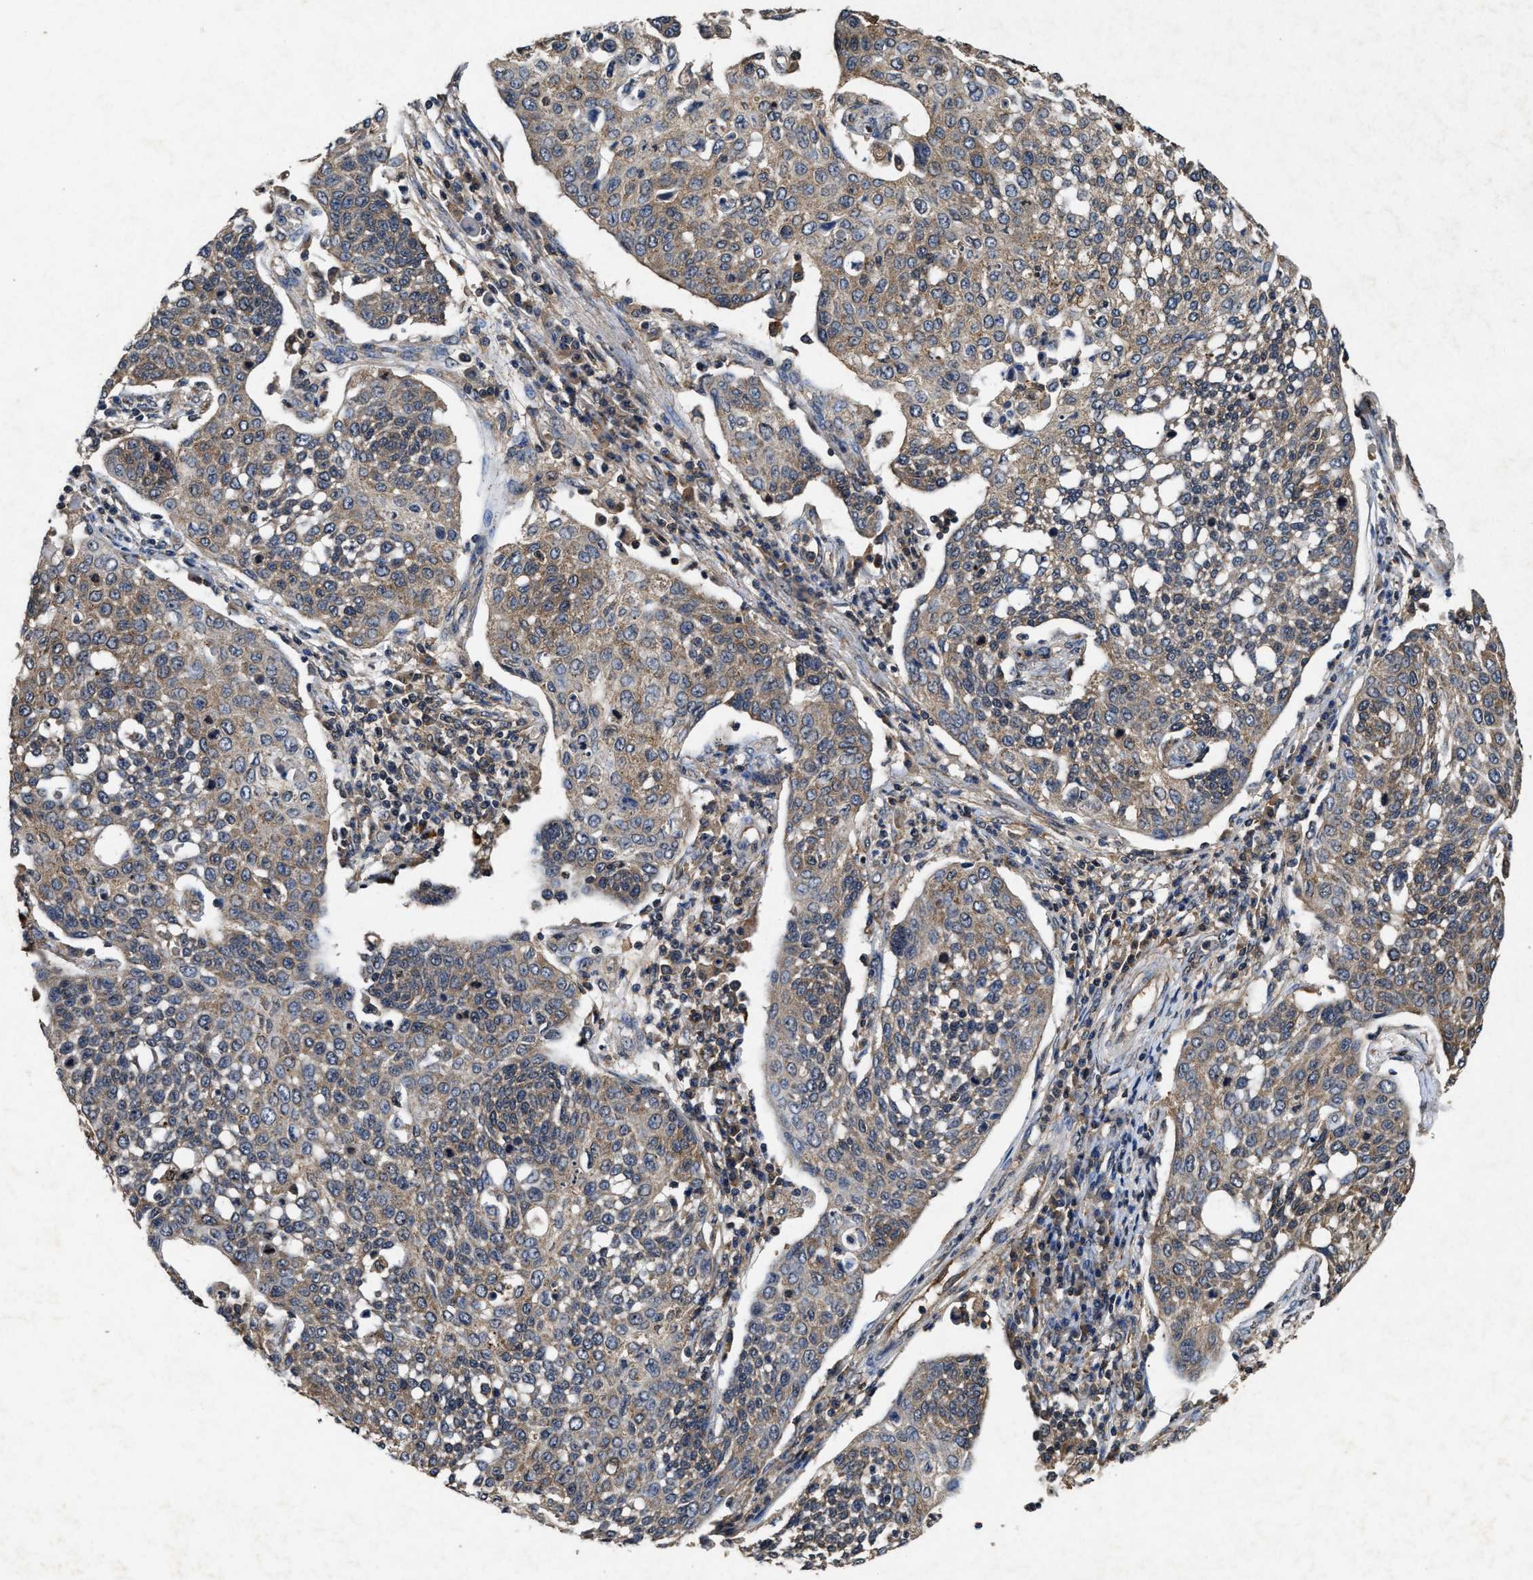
{"staining": {"intensity": "moderate", "quantity": ">75%", "location": "cytoplasmic/membranous"}, "tissue": "cervical cancer", "cell_type": "Tumor cells", "image_type": "cancer", "snomed": [{"axis": "morphology", "description": "Squamous cell carcinoma, NOS"}, {"axis": "topography", "description": "Cervix"}], "caption": "Immunohistochemical staining of human cervical squamous cell carcinoma demonstrates medium levels of moderate cytoplasmic/membranous staining in approximately >75% of tumor cells.", "gene": "PDAP1", "patient": {"sex": "female", "age": 34}}